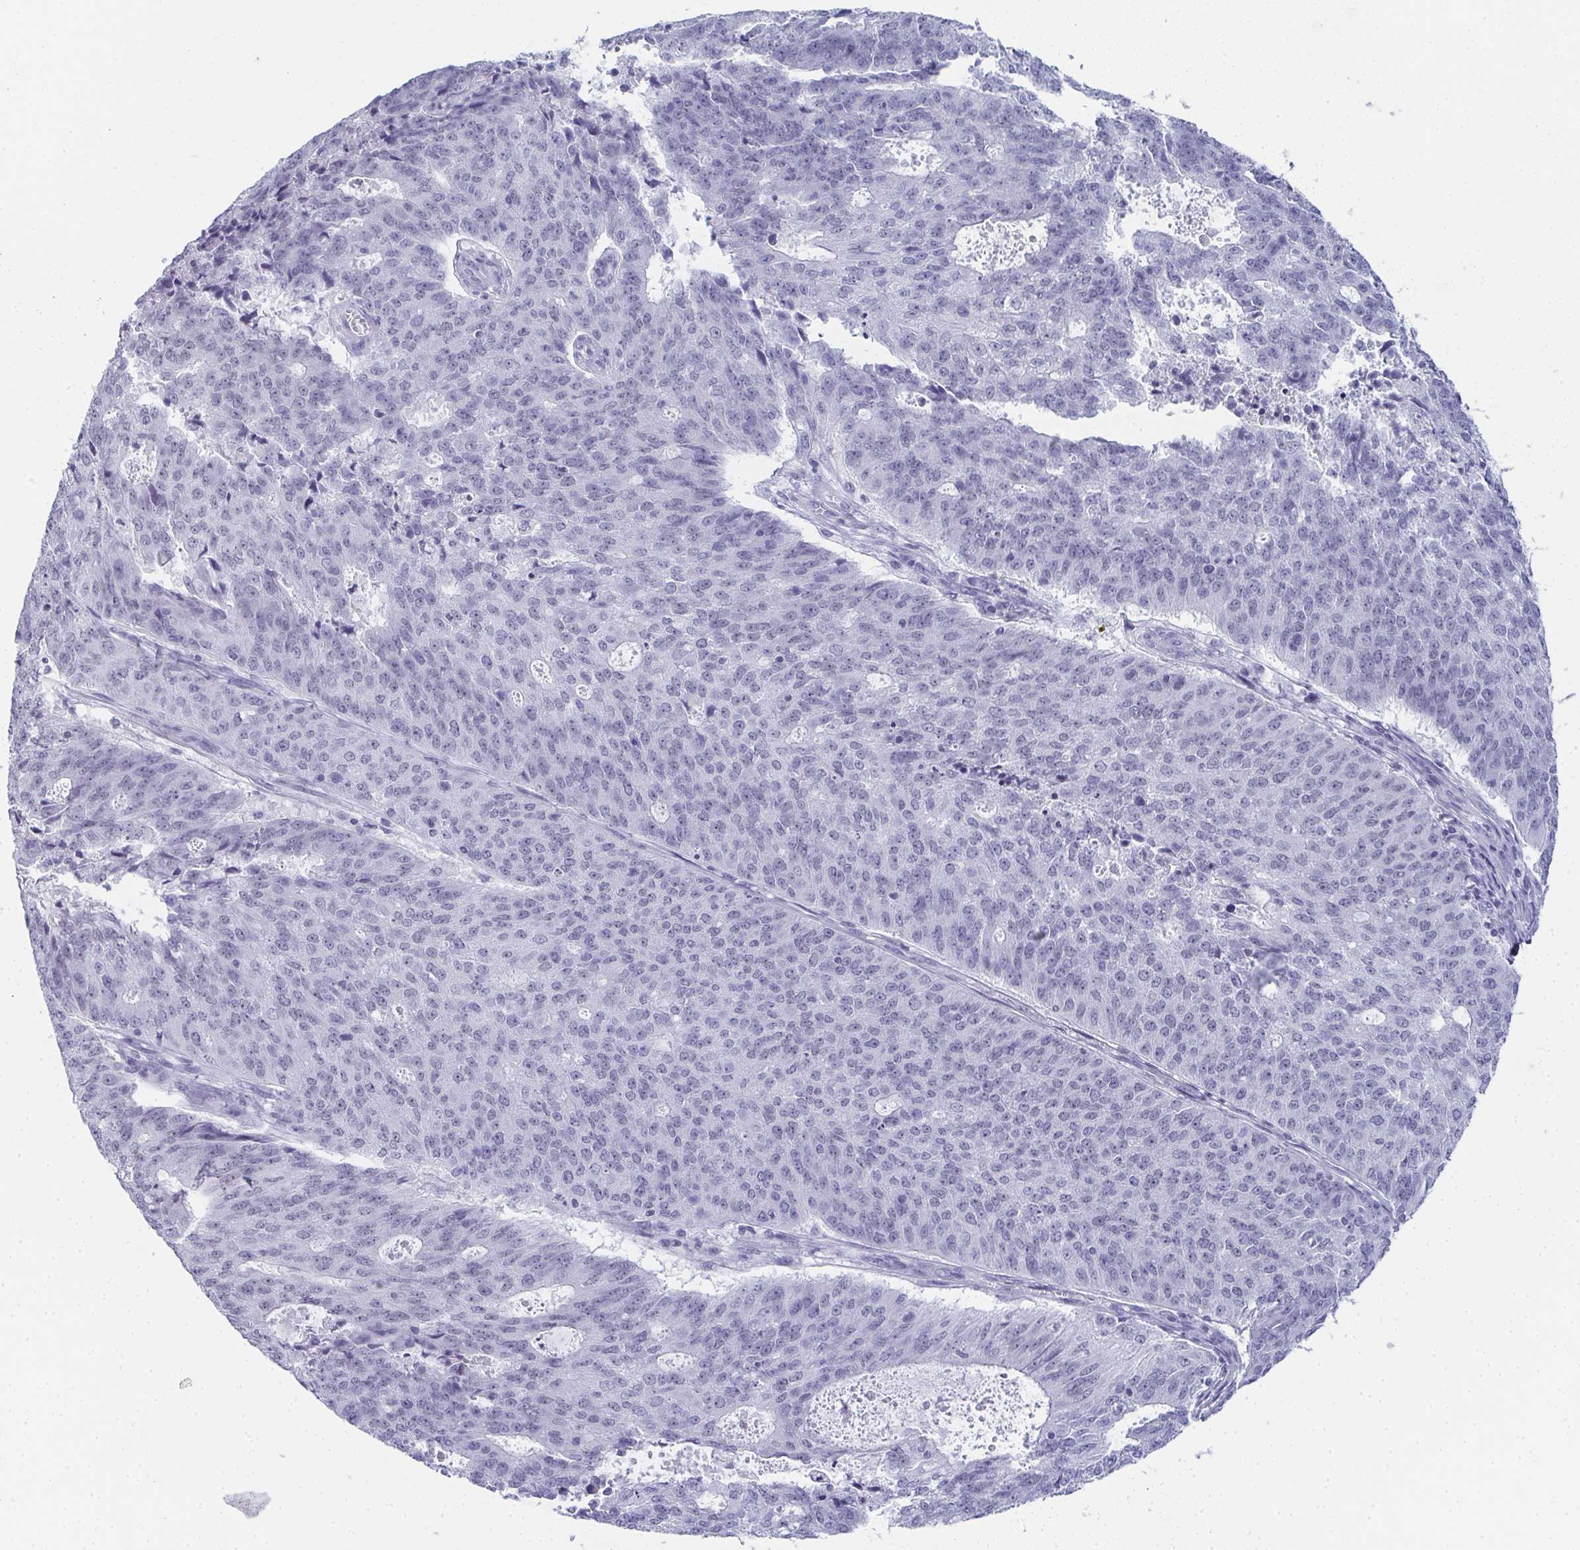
{"staining": {"intensity": "negative", "quantity": "none", "location": "none"}, "tissue": "endometrial cancer", "cell_type": "Tumor cells", "image_type": "cancer", "snomed": [{"axis": "morphology", "description": "Adenocarcinoma, NOS"}, {"axis": "topography", "description": "Endometrium"}], "caption": "Immunohistochemical staining of human endometrial cancer (adenocarcinoma) demonstrates no significant expression in tumor cells.", "gene": "PYCR3", "patient": {"sex": "female", "age": 82}}